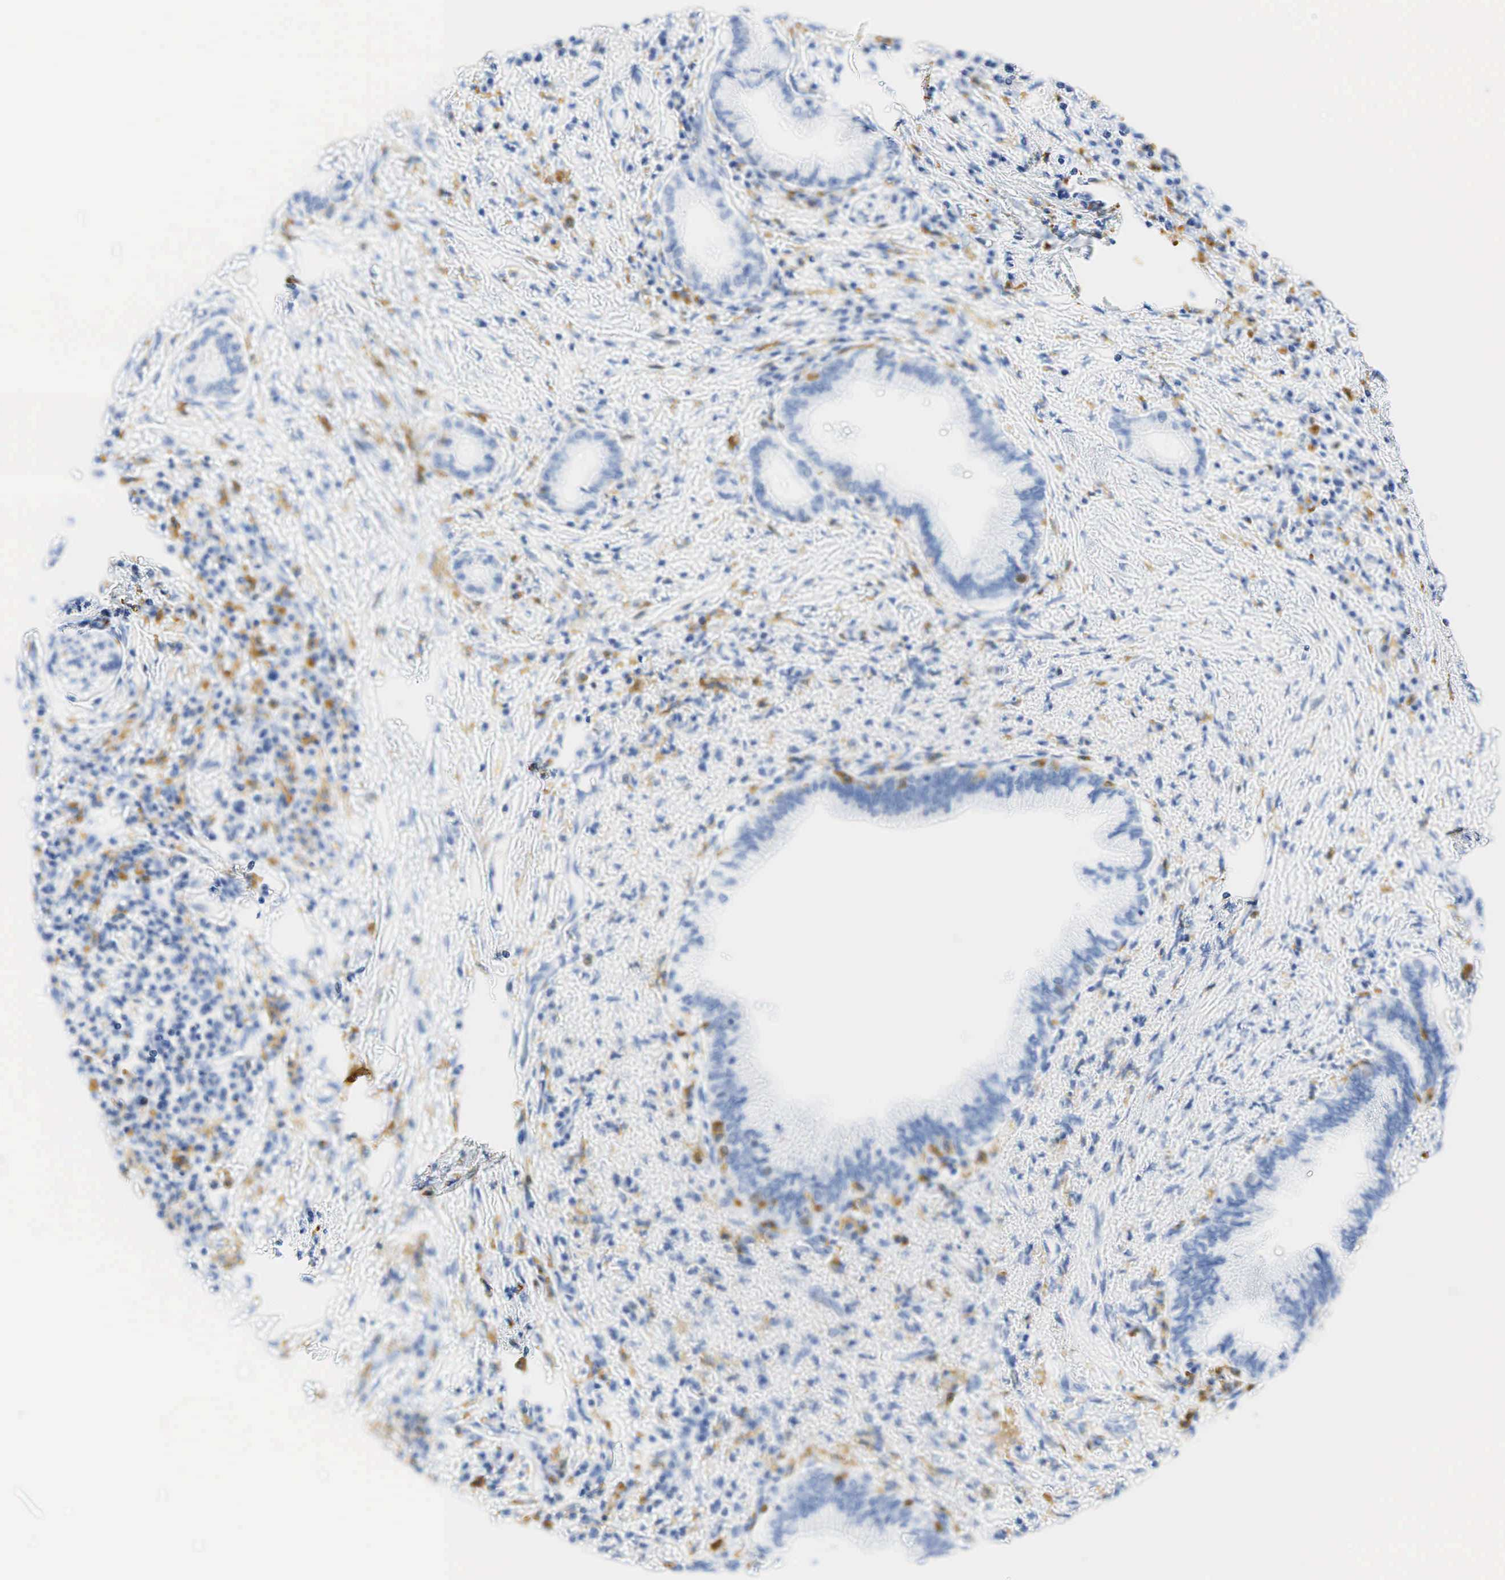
{"staining": {"intensity": "weak", "quantity": "<25%", "location": "nuclear"}, "tissue": "pancreatic cancer", "cell_type": "Tumor cells", "image_type": "cancer", "snomed": [{"axis": "morphology", "description": "Adenocarcinoma, NOS"}, {"axis": "topography", "description": "Pancreas"}], "caption": "Micrograph shows no significant protein expression in tumor cells of pancreatic cancer (adenocarcinoma).", "gene": "CD68", "patient": {"sex": "female", "age": 64}}